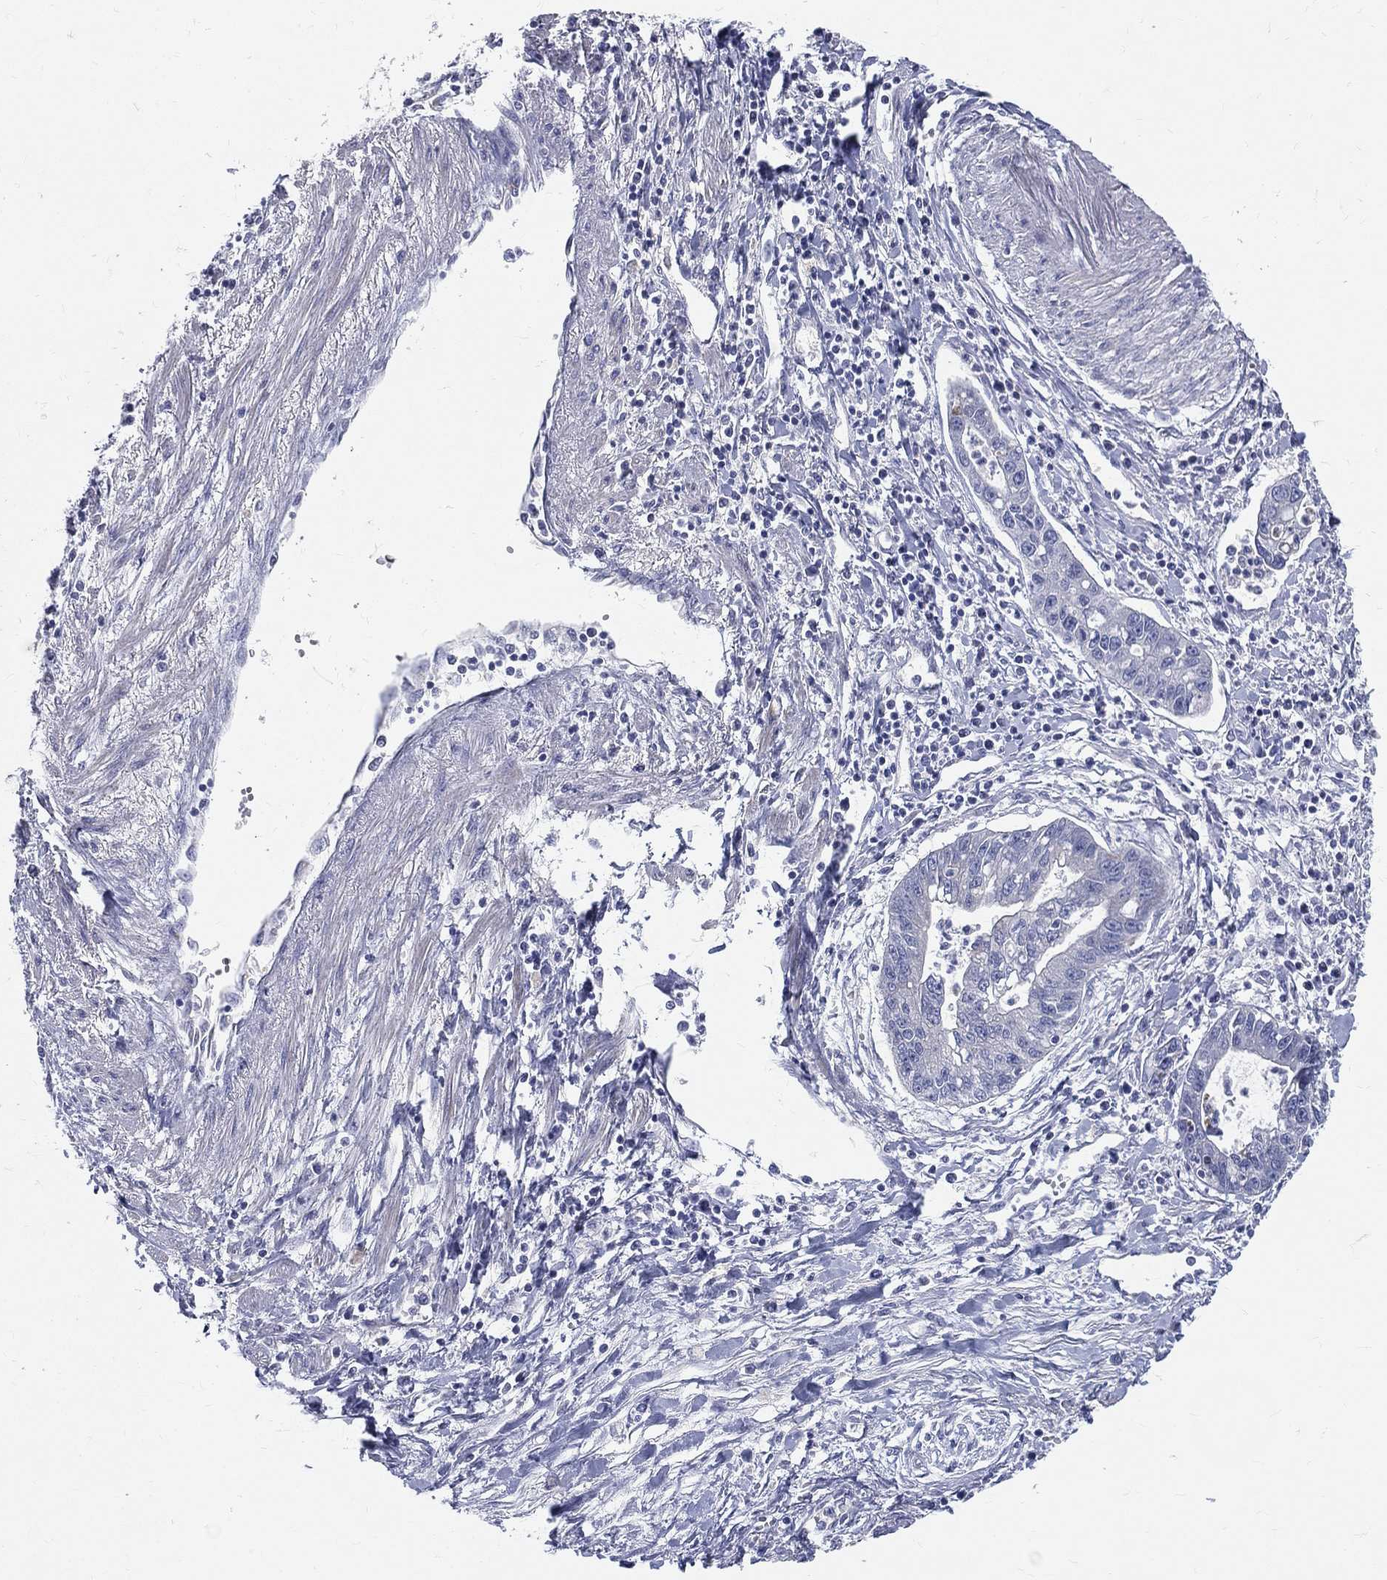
{"staining": {"intensity": "negative", "quantity": "none", "location": "none"}, "tissue": "liver cancer", "cell_type": "Tumor cells", "image_type": "cancer", "snomed": [{"axis": "morphology", "description": "Cholangiocarcinoma"}, {"axis": "topography", "description": "Liver"}], "caption": "High magnification brightfield microscopy of cholangiocarcinoma (liver) stained with DAB (brown) and counterstained with hematoxylin (blue): tumor cells show no significant expression.", "gene": "PWWP3A", "patient": {"sex": "male", "age": 58}}